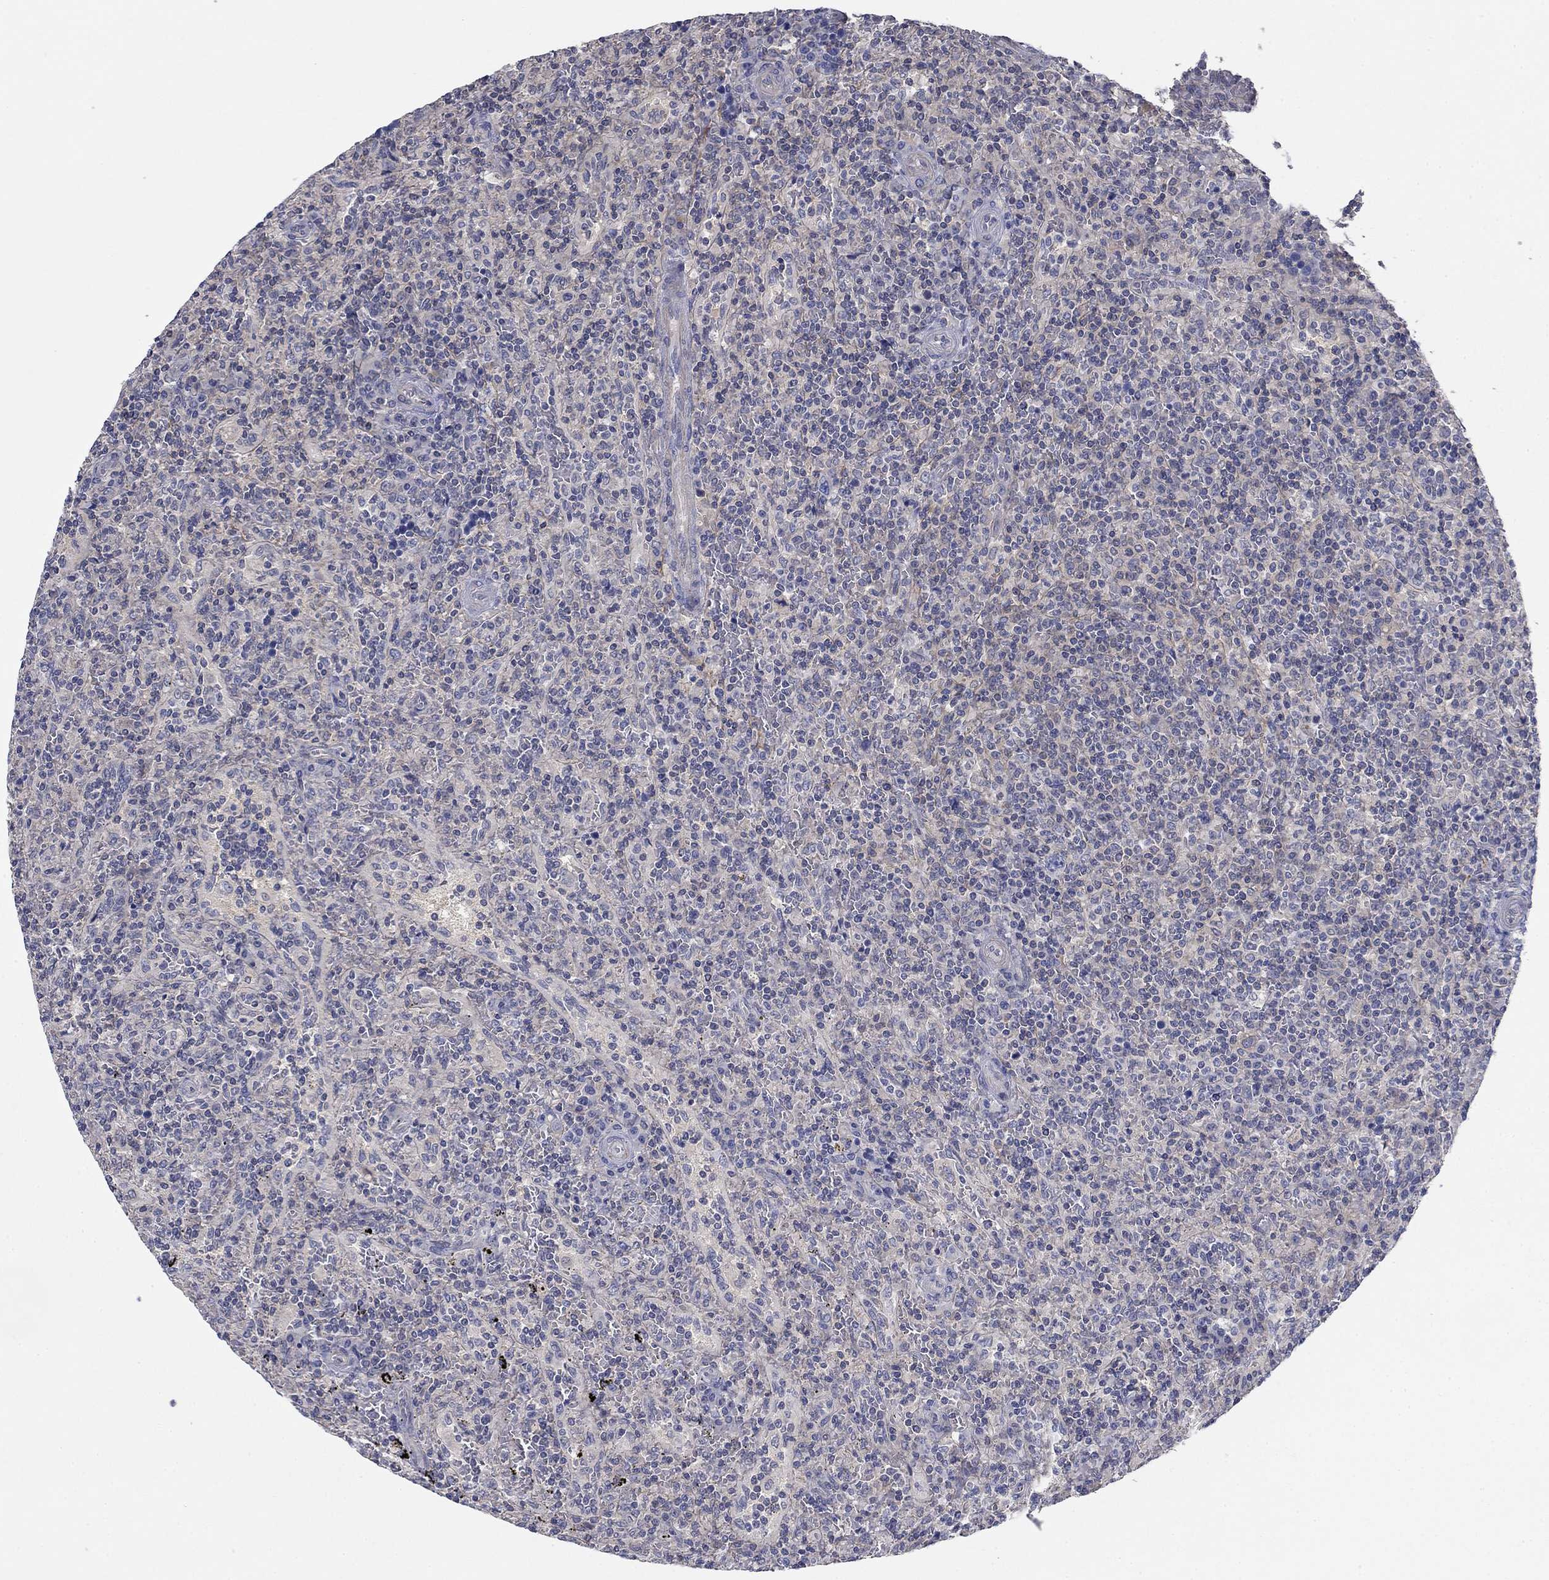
{"staining": {"intensity": "negative", "quantity": "none", "location": "none"}, "tissue": "lymphoma", "cell_type": "Tumor cells", "image_type": "cancer", "snomed": [{"axis": "morphology", "description": "Malignant lymphoma, non-Hodgkin's type, Low grade"}, {"axis": "topography", "description": "Spleen"}], "caption": "Immunohistochemistry of human low-grade malignant lymphoma, non-Hodgkin's type exhibits no positivity in tumor cells.", "gene": "GRK7", "patient": {"sex": "male", "age": 62}}